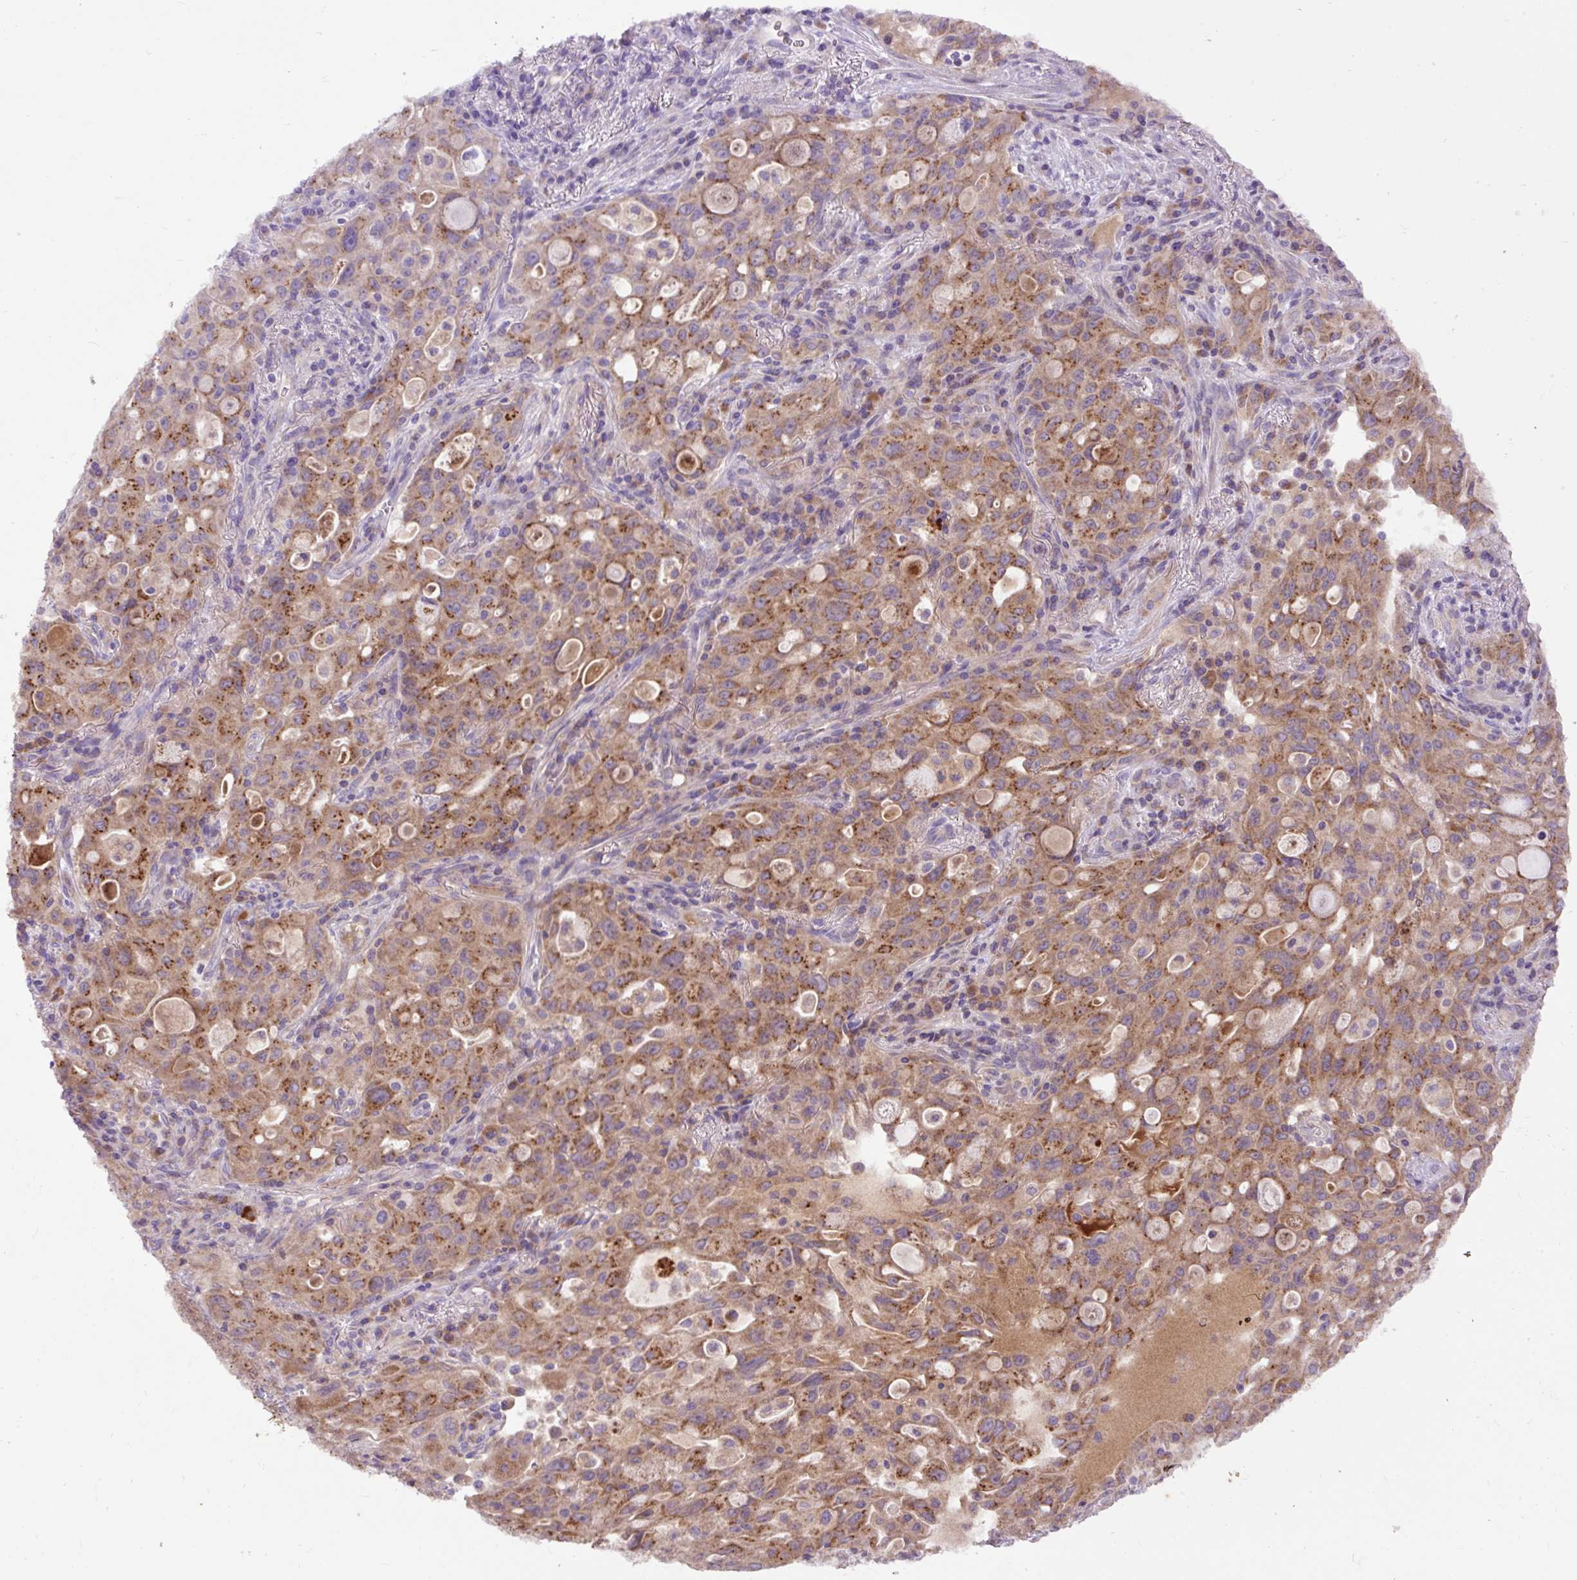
{"staining": {"intensity": "moderate", "quantity": ">75%", "location": "cytoplasmic/membranous"}, "tissue": "lung cancer", "cell_type": "Tumor cells", "image_type": "cancer", "snomed": [{"axis": "morphology", "description": "Adenocarcinoma, NOS"}, {"axis": "topography", "description": "Lung"}], "caption": "High-power microscopy captured an immunohistochemistry (IHC) image of lung adenocarcinoma, revealing moderate cytoplasmic/membranous positivity in about >75% of tumor cells.", "gene": "ABR", "patient": {"sex": "female", "age": 44}}